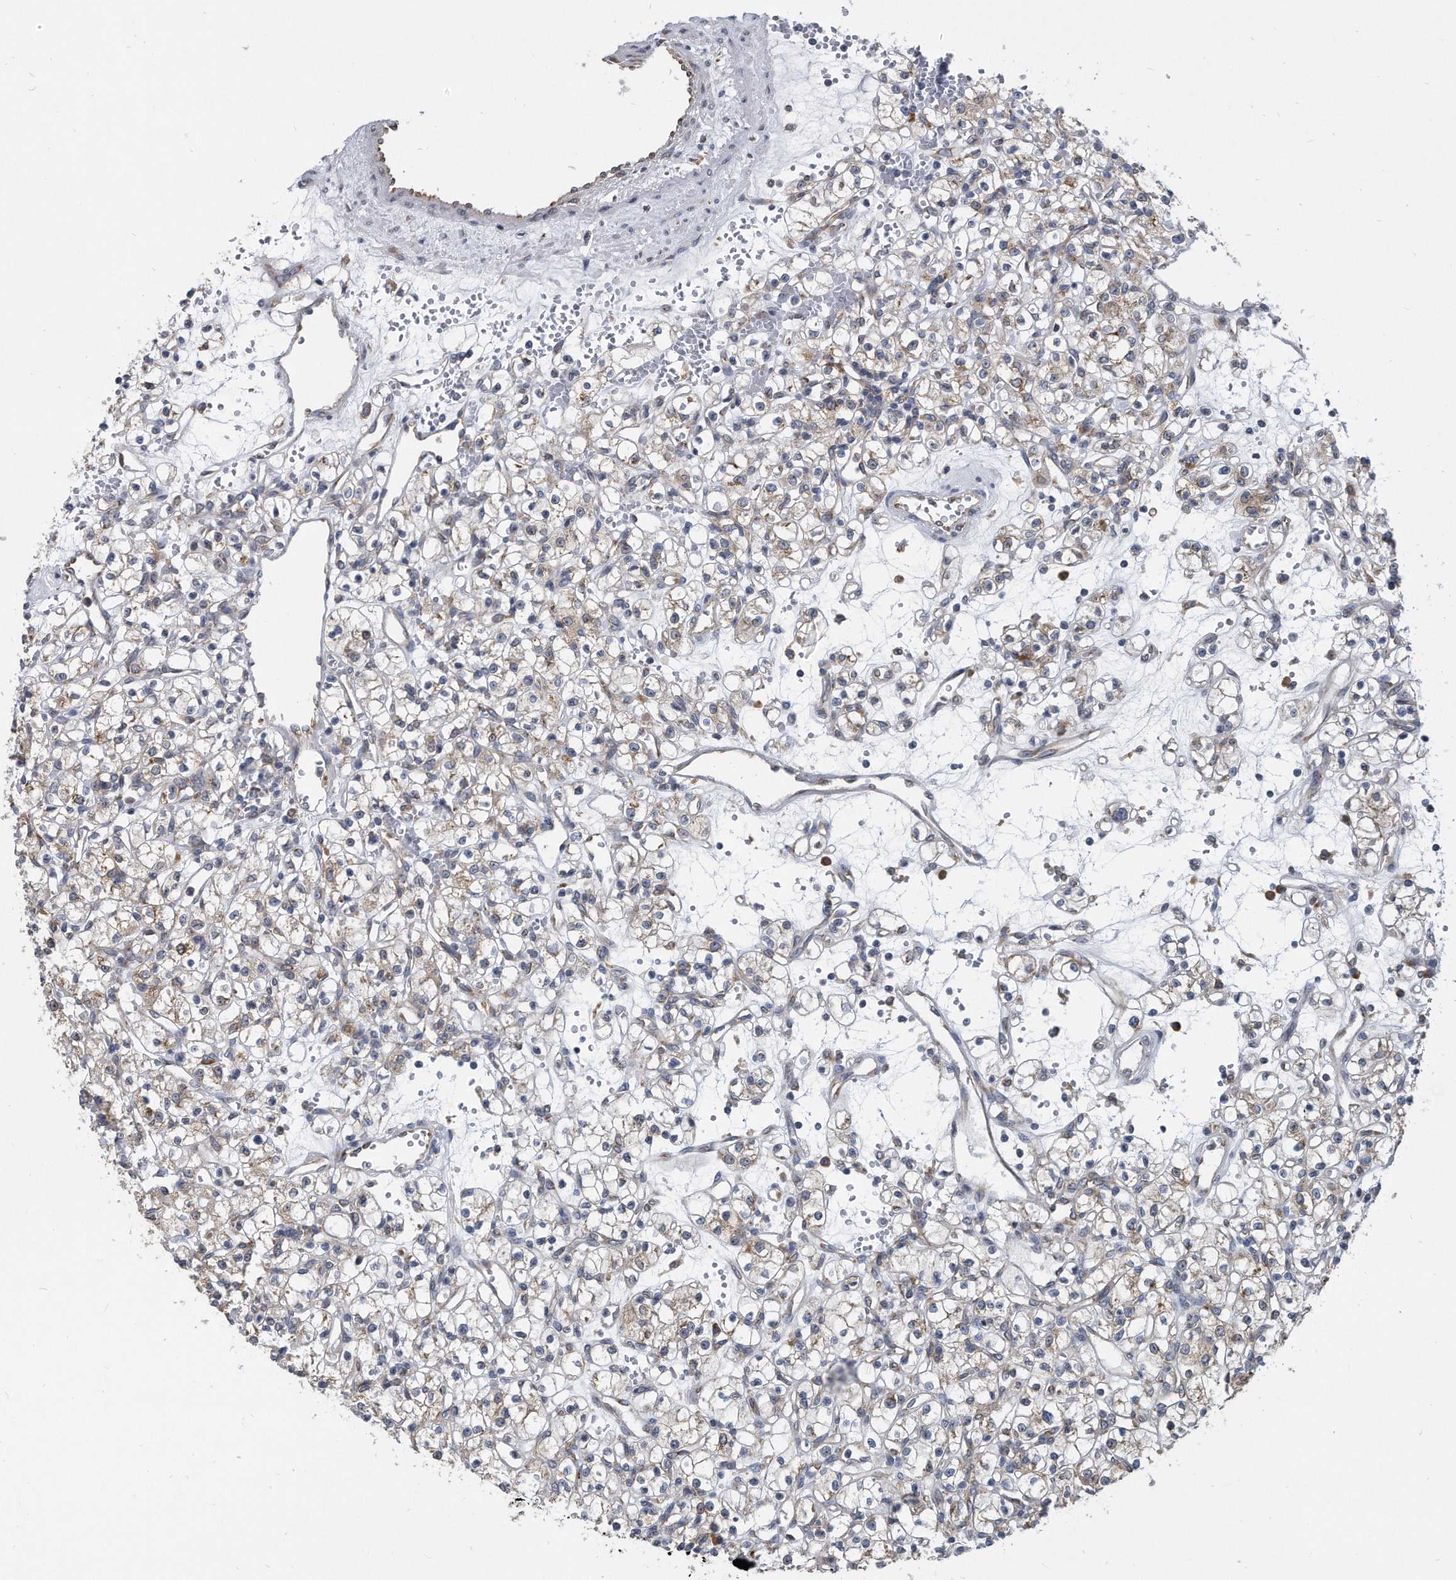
{"staining": {"intensity": "weak", "quantity": "25%-75%", "location": "cytoplasmic/membranous"}, "tissue": "renal cancer", "cell_type": "Tumor cells", "image_type": "cancer", "snomed": [{"axis": "morphology", "description": "Adenocarcinoma, NOS"}, {"axis": "topography", "description": "Kidney"}], "caption": "The image displays immunohistochemical staining of renal cancer. There is weak cytoplasmic/membranous expression is present in approximately 25%-75% of tumor cells.", "gene": "CCDC47", "patient": {"sex": "female", "age": 59}}